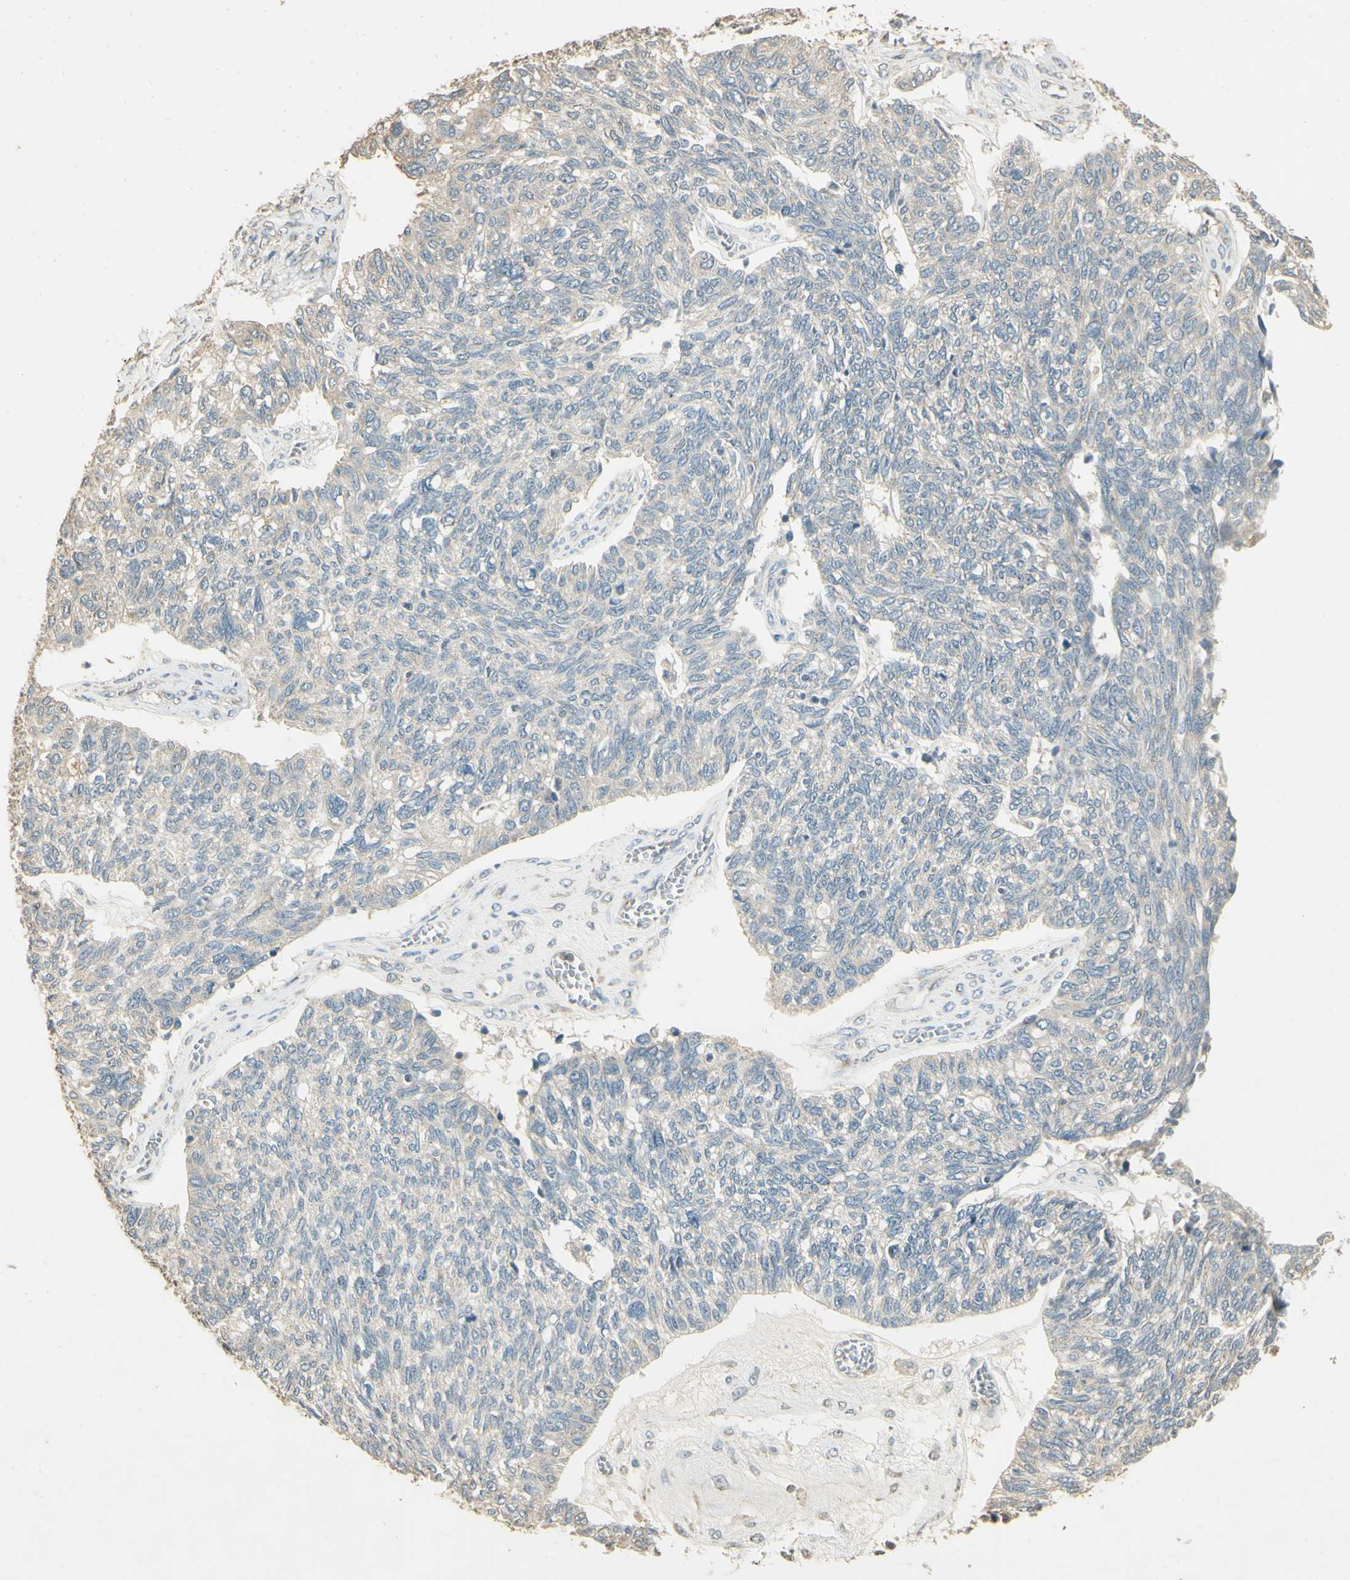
{"staining": {"intensity": "weak", "quantity": "<25%", "location": "cytoplasmic/membranous"}, "tissue": "ovarian cancer", "cell_type": "Tumor cells", "image_type": "cancer", "snomed": [{"axis": "morphology", "description": "Cystadenocarcinoma, serous, NOS"}, {"axis": "topography", "description": "Ovary"}], "caption": "IHC photomicrograph of neoplastic tissue: human serous cystadenocarcinoma (ovarian) stained with DAB (3,3'-diaminobenzidine) reveals no significant protein expression in tumor cells. (DAB (3,3'-diaminobenzidine) immunohistochemistry with hematoxylin counter stain).", "gene": "UXS1", "patient": {"sex": "female", "age": 79}}